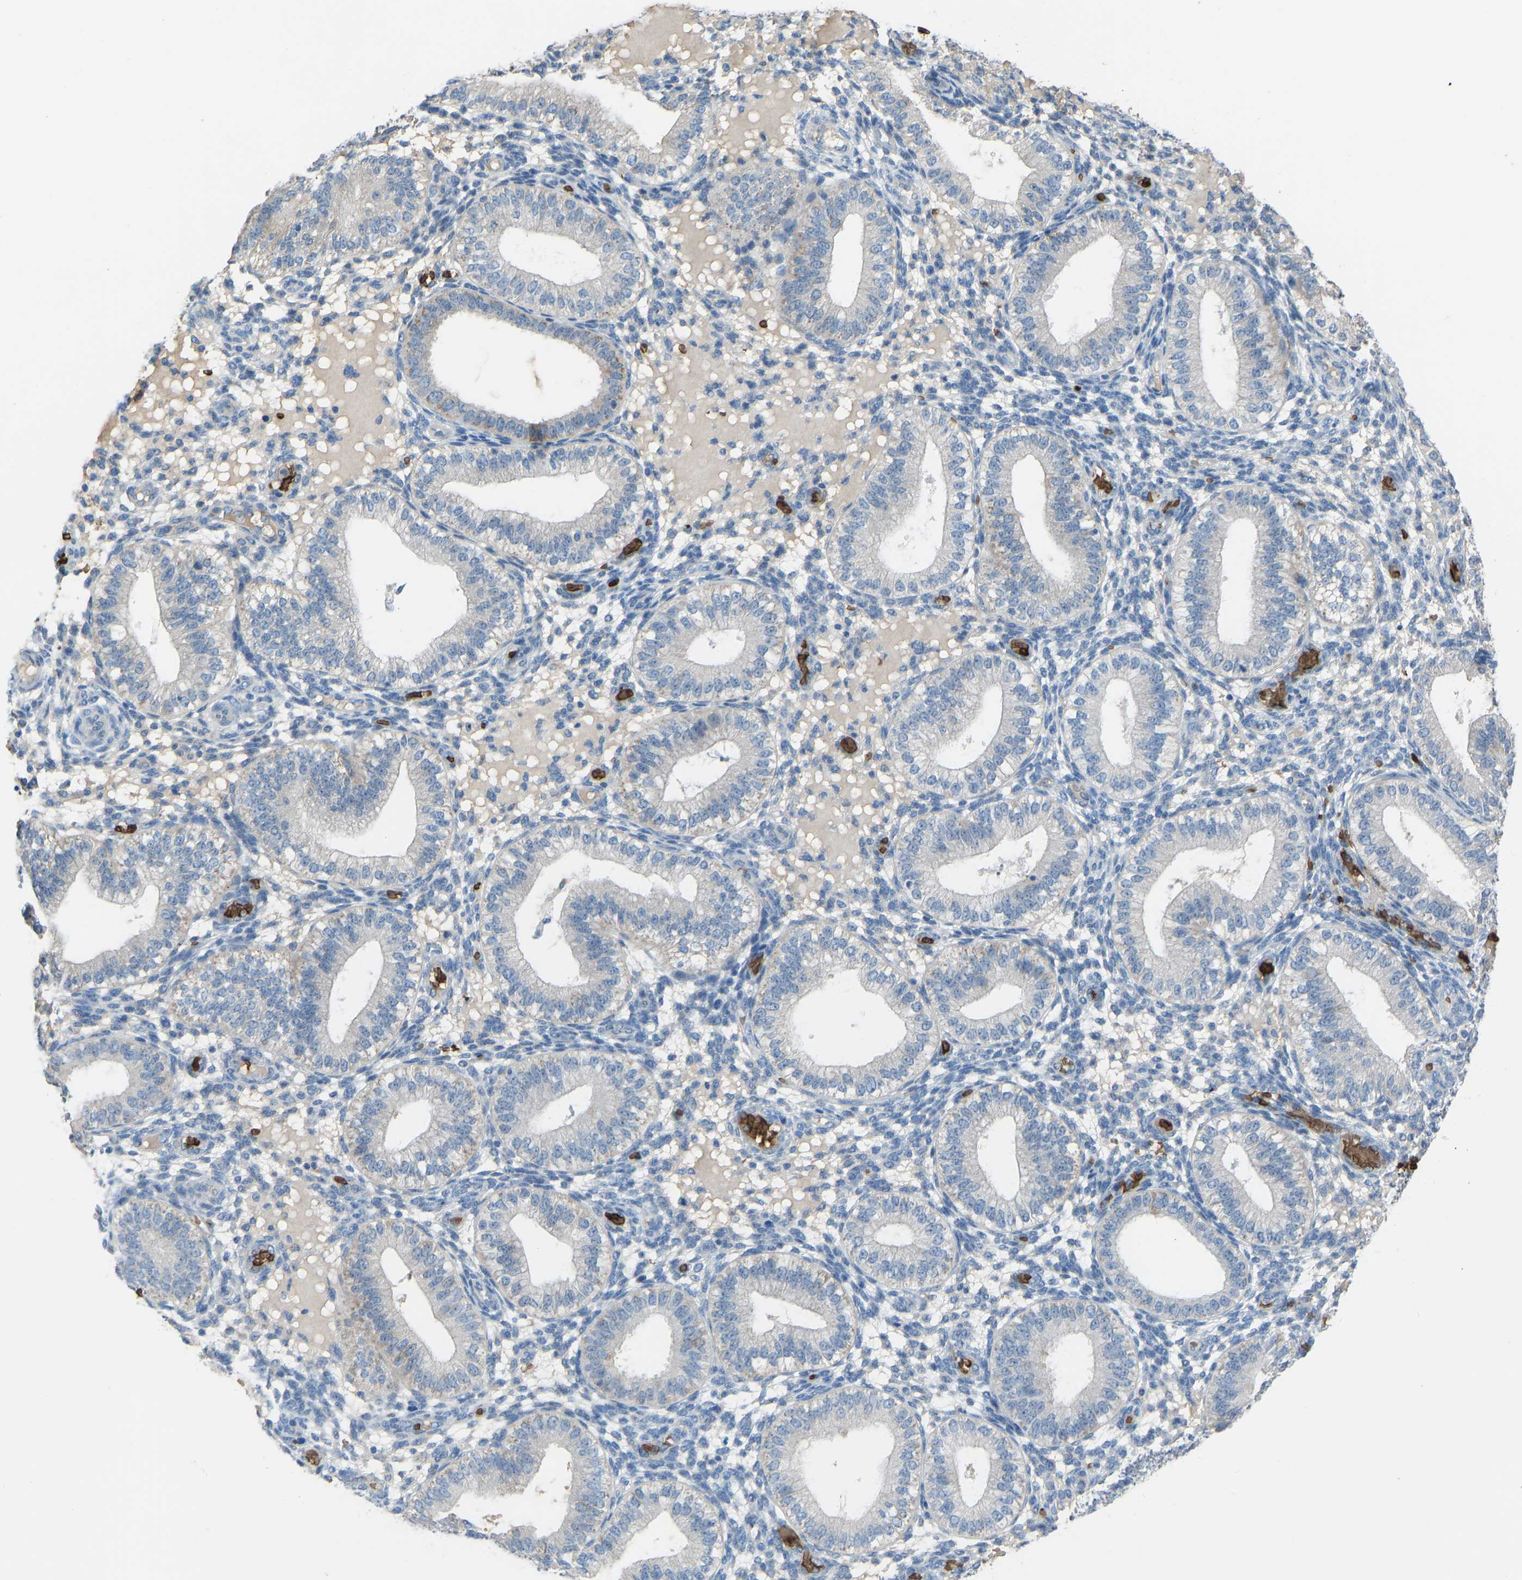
{"staining": {"intensity": "moderate", "quantity": "25%-75%", "location": "cytoplasmic/membranous"}, "tissue": "endometrium", "cell_type": "Cells in endometrial stroma", "image_type": "normal", "snomed": [{"axis": "morphology", "description": "Normal tissue, NOS"}, {"axis": "topography", "description": "Endometrium"}], "caption": "The photomicrograph shows staining of unremarkable endometrium, revealing moderate cytoplasmic/membranous protein positivity (brown color) within cells in endometrial stroma. (DAB IHC, brown staining for protein, blue staining for nuclei).", "gene": "PIGS", "patient": {"sex": "female", "age": 39}}